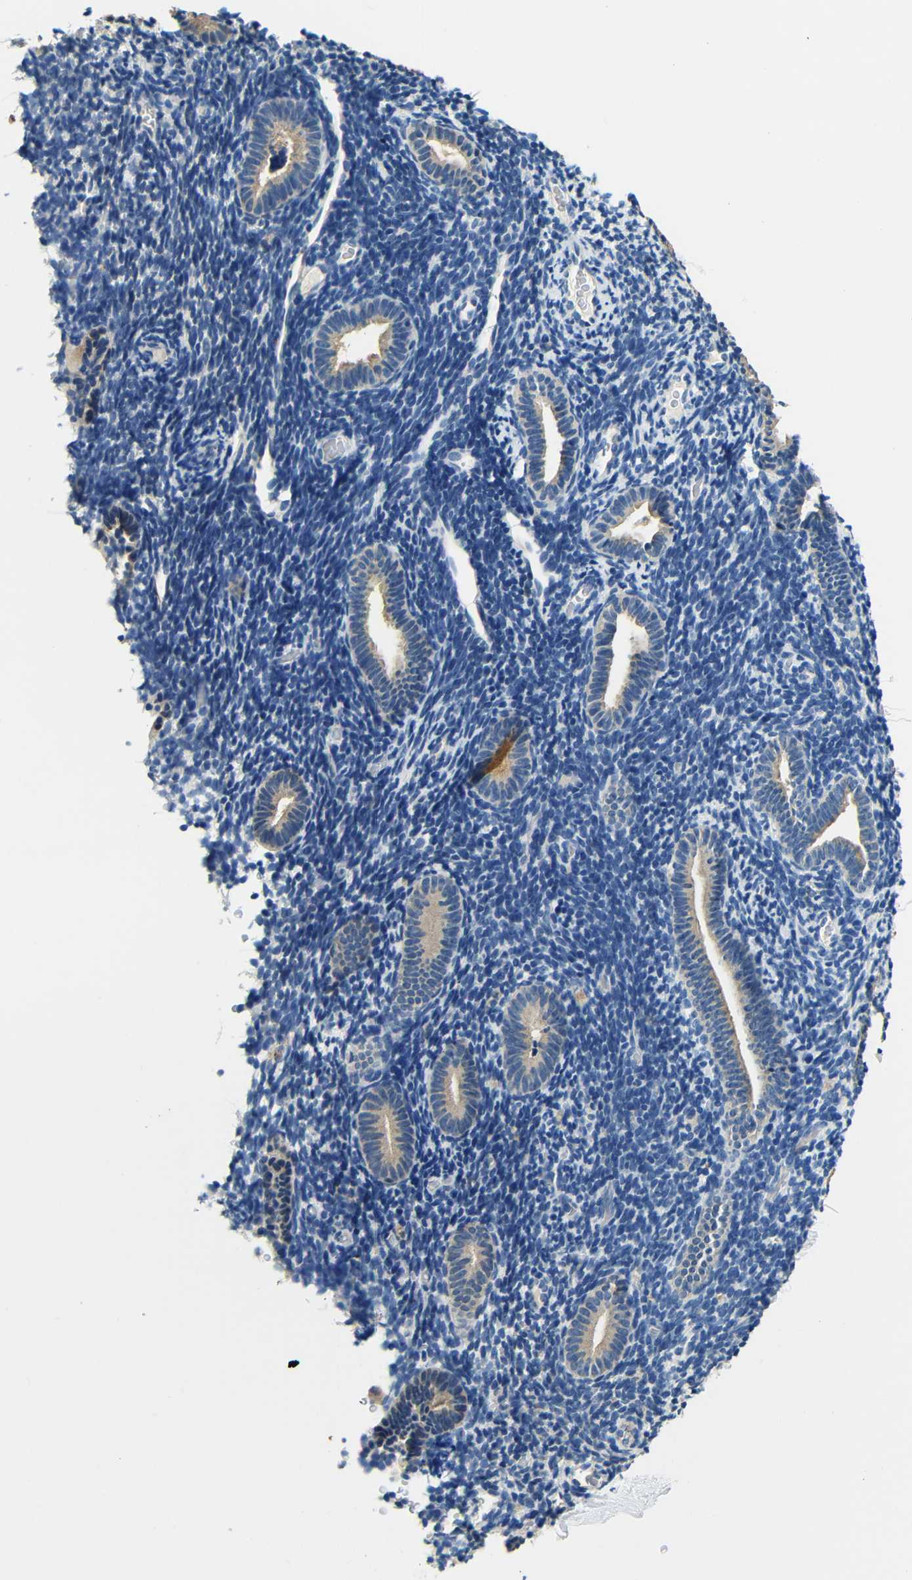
{"staining": {"intensity": "negative", "quantity": "none", "location": "none"}, "tissue": "endometrium", "cell_type": "Cells in endometrial stroma", "image_type": "normal", "snomed": [{"axis": "morphology", "description": "Normal tissue, NOS"}, {"axis": "topography", "description": "Endometrium"}], "caption": "Immunohistochemistry (IHC) micrograph of benign endometrium: human endometrium stained with DAB (3,3'-diaminobenzidine) demonstrates no significant protein positivity in cells in endometrial stroma.", "gene": "ADAP1", "patient": {"sex": "female", "age": 51}}